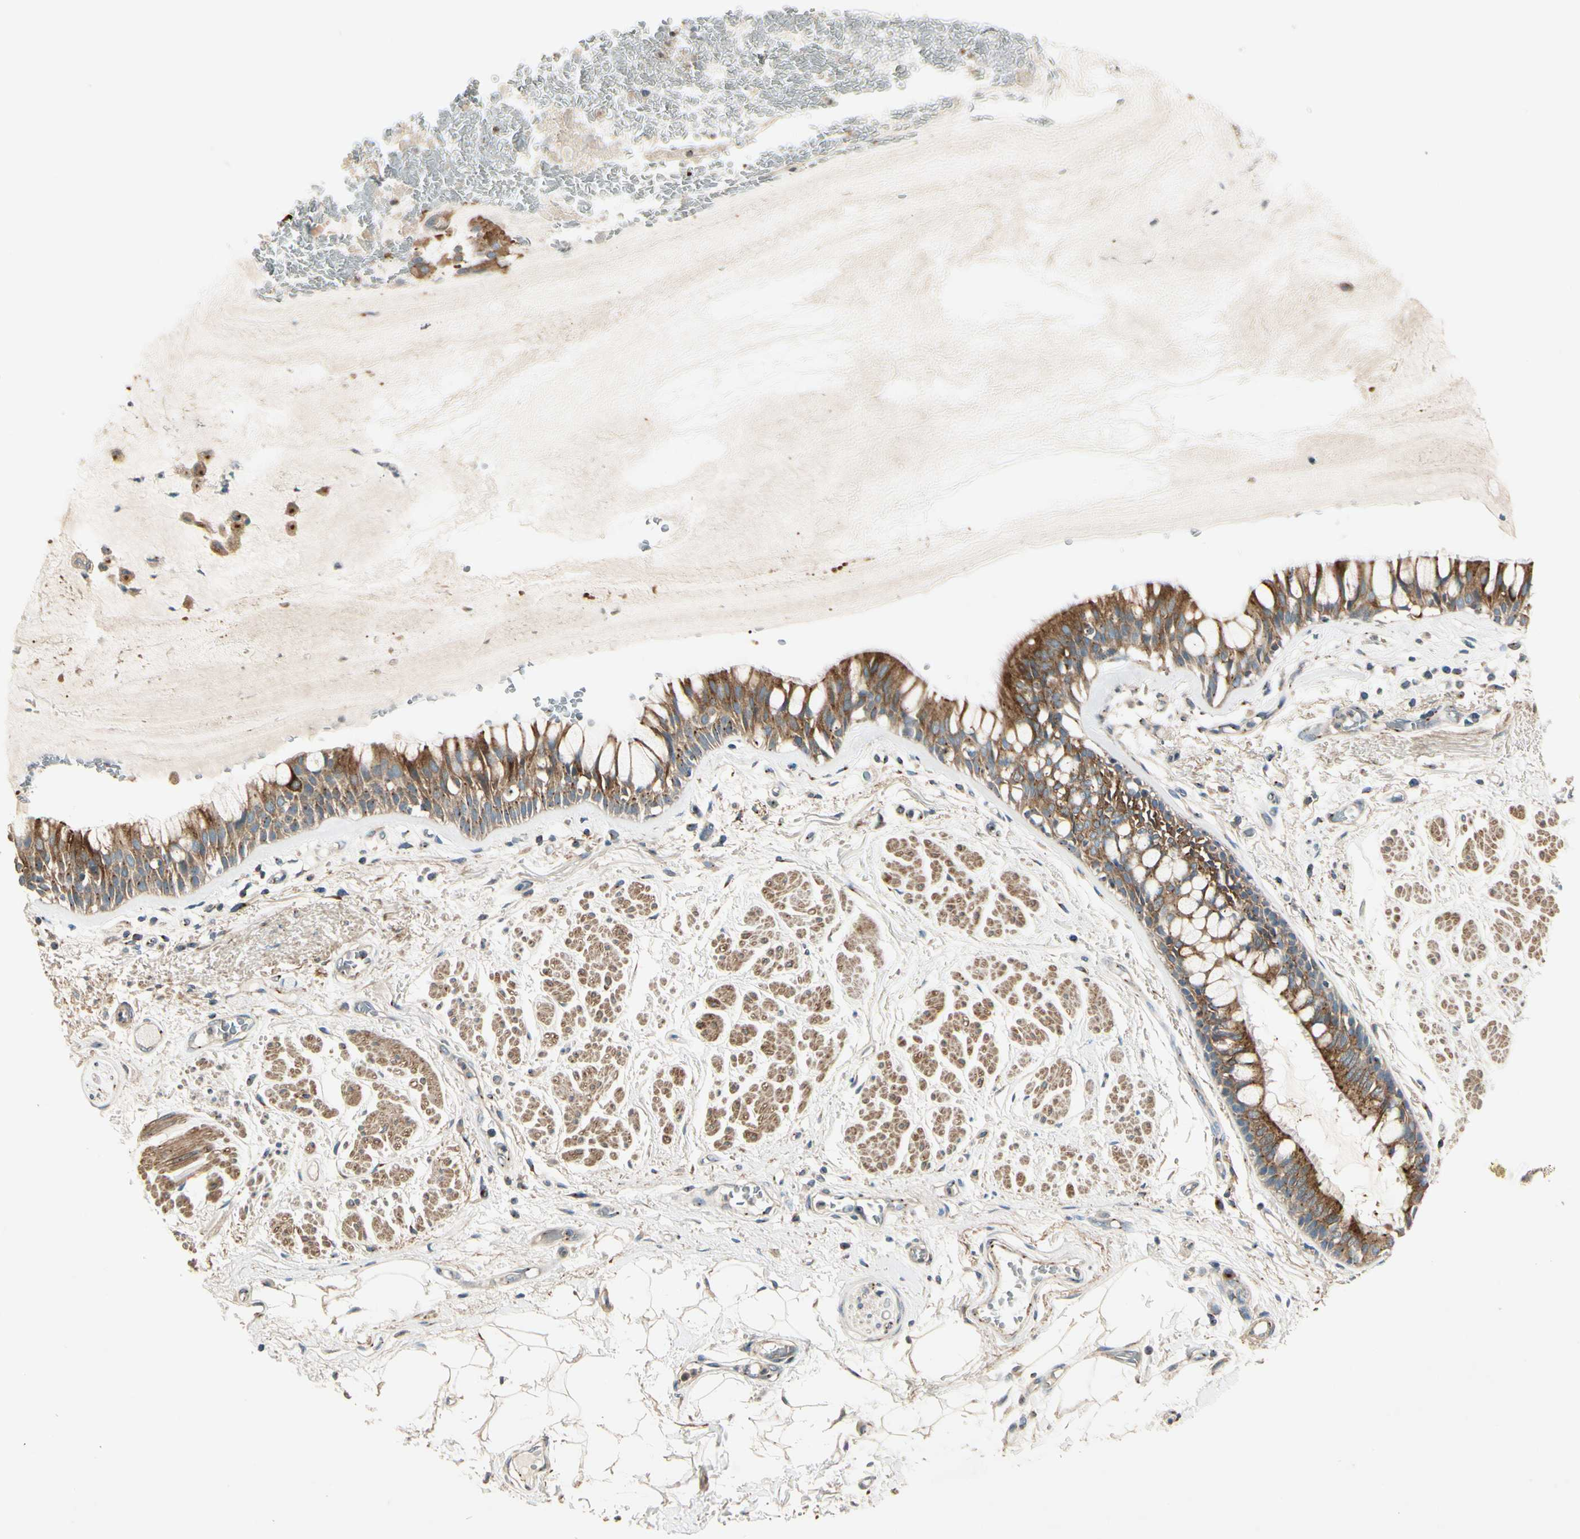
{"staining": {"intensity": "strong", "quantity": ">75%", "location": "cytoplasmic/membranous"}, "tissue": "bronchus", "cell_type": "Respiratory epithelial cells", "image_type": "normal", "snomed": [{"axis": "morphology", "description": "Normal tissue, NOS"}, {"axis": "topography", "description": "Bronchus"}], "caption": "Immunohistochemical staining of normal human bronchus demonstrates strong cytoplasmic/membranous protein positivity in about >75% of respiratory epithelial cells. The staining was performed using DAB (3,3'-diaminobenzidine) to visualize the protein expression in brown, while the nuclei were stained in blue with hematoxylin (Magnification: 20x).", "gene": "AKAP9", "patient": {"sex": "male", "age": 66}}